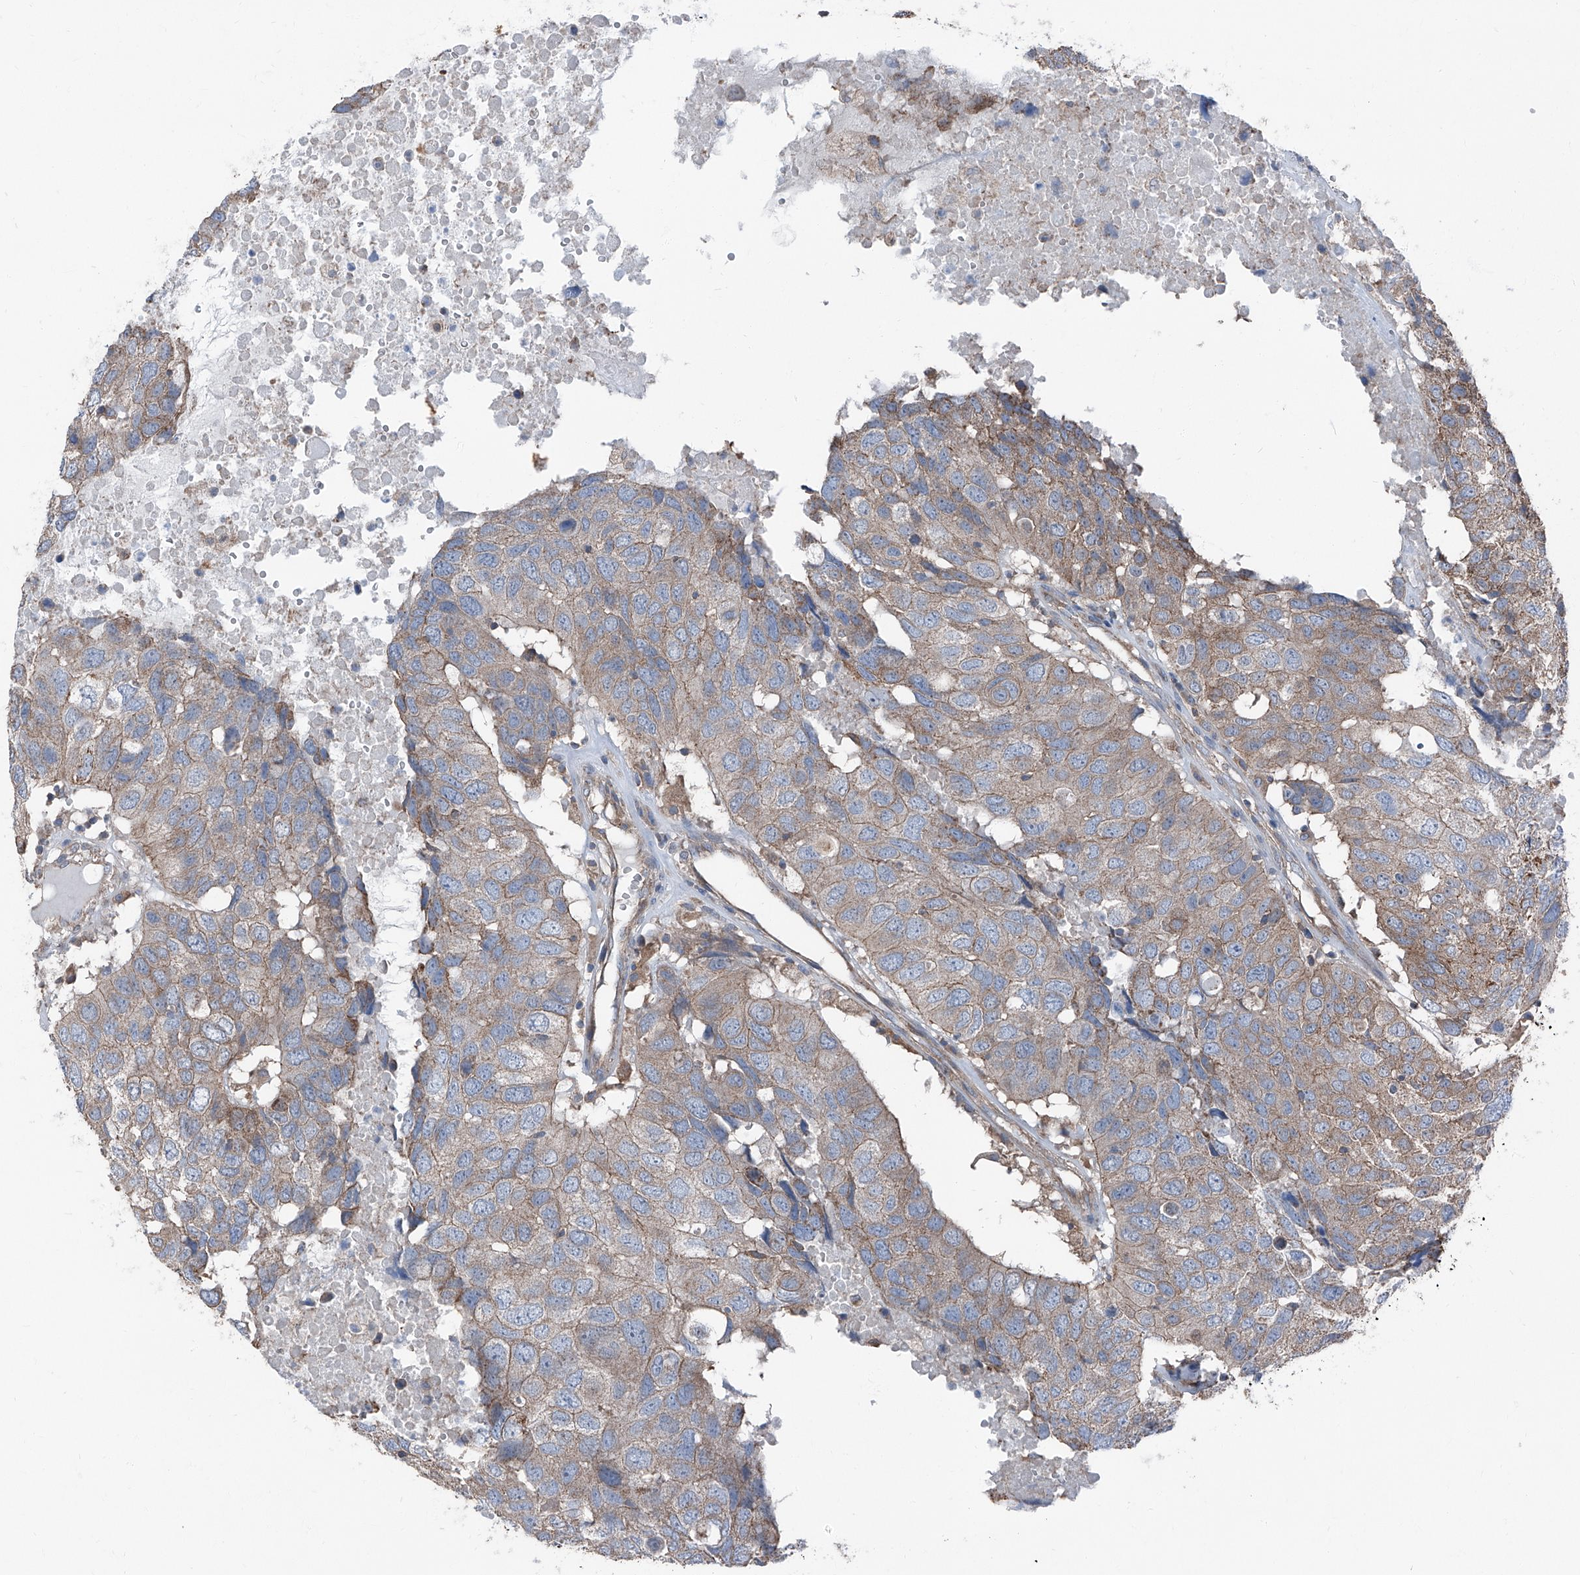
{"staining": {"intensity": "moderate", "quantity": "25%-75%", "location": "cytoplasmic/membranous"}, "tissue": "head and neck cancer", "cell_type": "Tumor cells", "image_type": "cancer", "snomed": [{"axis": "morphology", "description": "Squamous cell carcinoma, NOS"}, {"axis": "topography", "description": "Head-Neck"}], "caption": "Brown immunohistochemical staining in squamous cell carcinoma (head and neck) shows moderate cytoplasmic/membranous expression in approximately 25%-75% of tumor cells. (Stains: DAB (3,3'-diaminobenzidine) in brown, nuclei in blue, Microscopy: brightfield microscopy at high magnification).", "gene": "GPR142", "patient": {"sex": "male", "age": 66}}